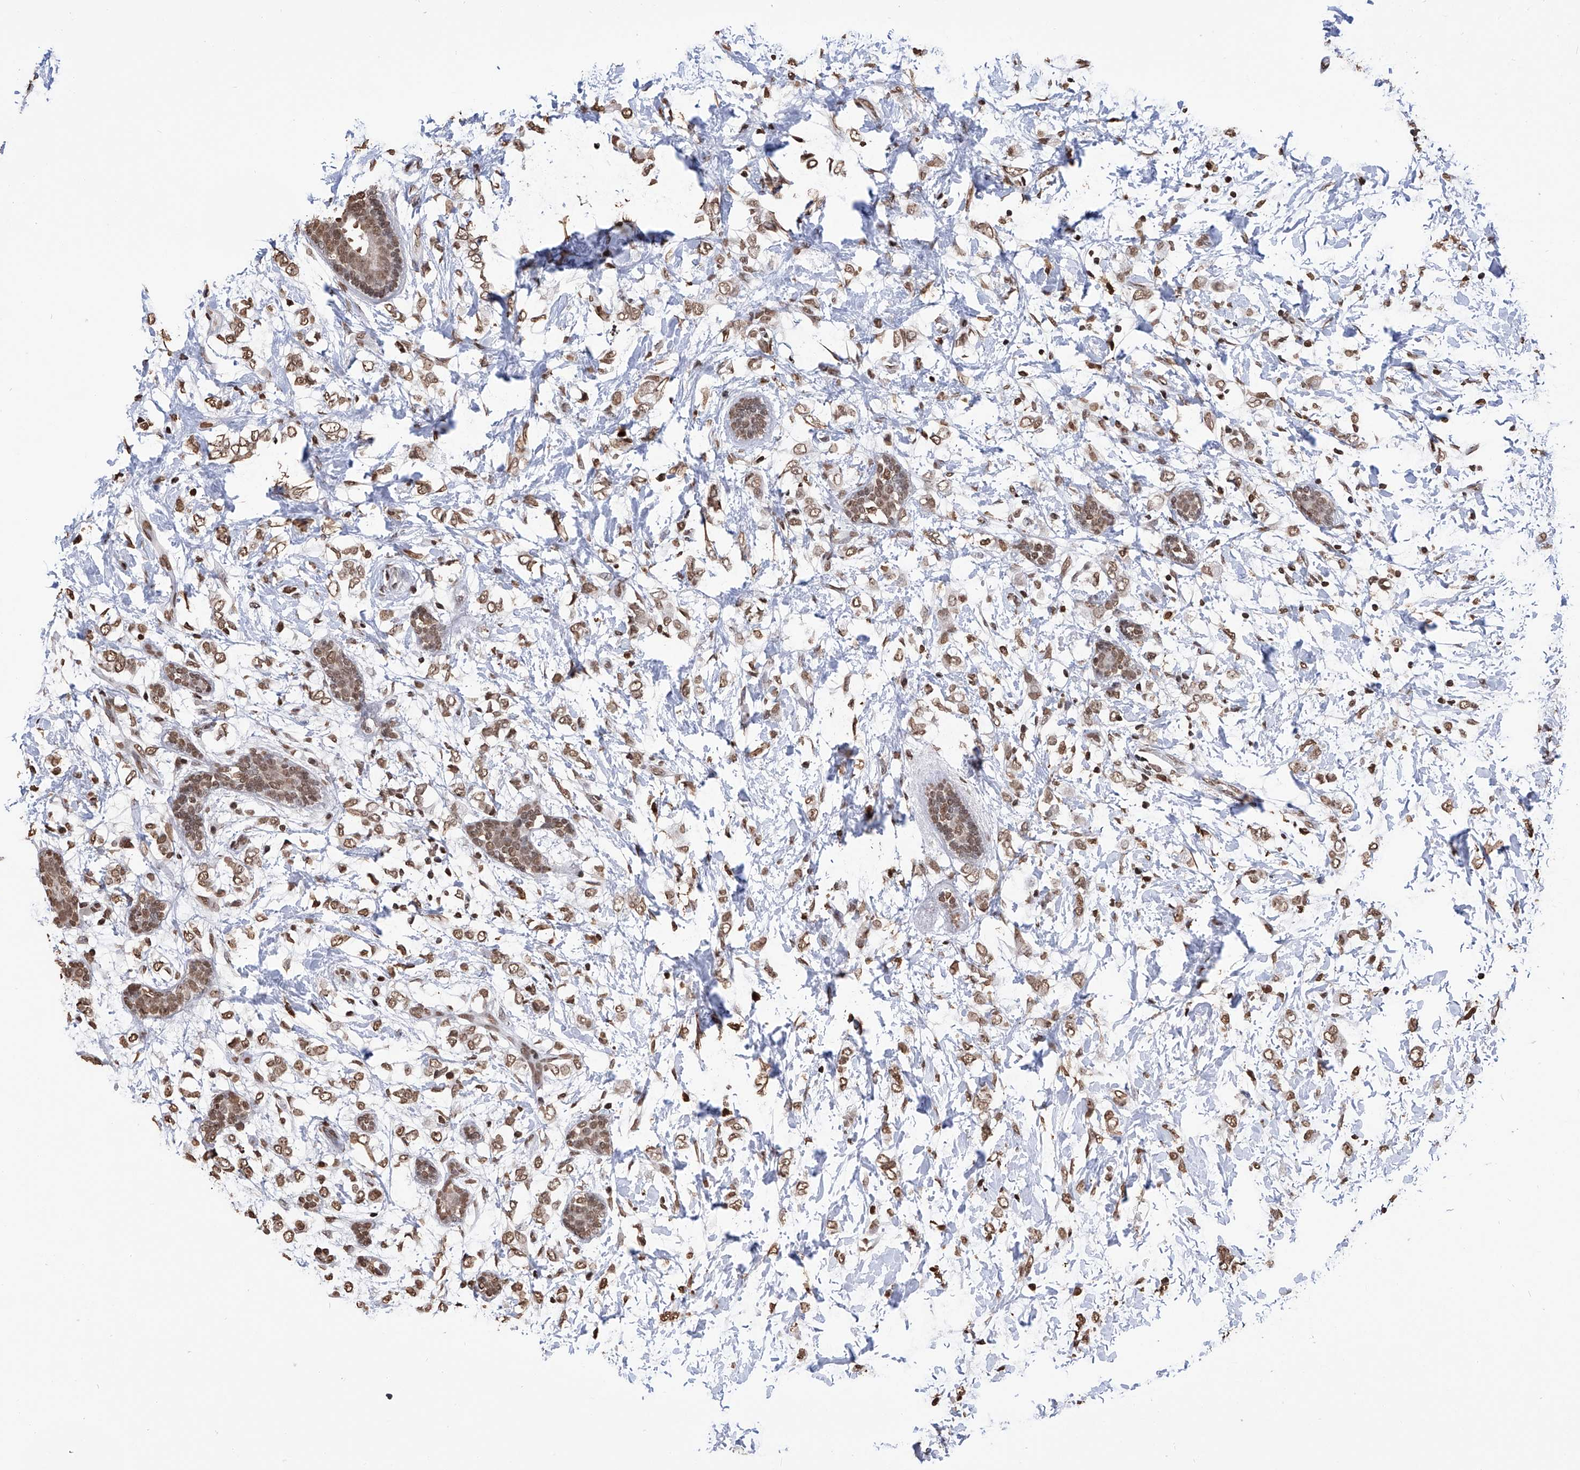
{"staining": {"intensity": "moderate", "quantity": ">75%", "location": "nuclear"}, "tissue": "breast cancer", "cell_type": "Tumor cells", "image_type": "cancer", "snomed": [{"axis": "morphology", "description": "Normal tissue, NOS"}, {"axis": "morphology", "description": "Lobular carcinoma"}, {"axis": "topography", "description": "Breast"}], "caption": "Human breast lobular carcinoma stained with a brown dye displays moderate nuclear positive staining in approximately >75% of tumor cells.", "gene": "CFAP410", "patient": {"sex": "female", "age": 47}}